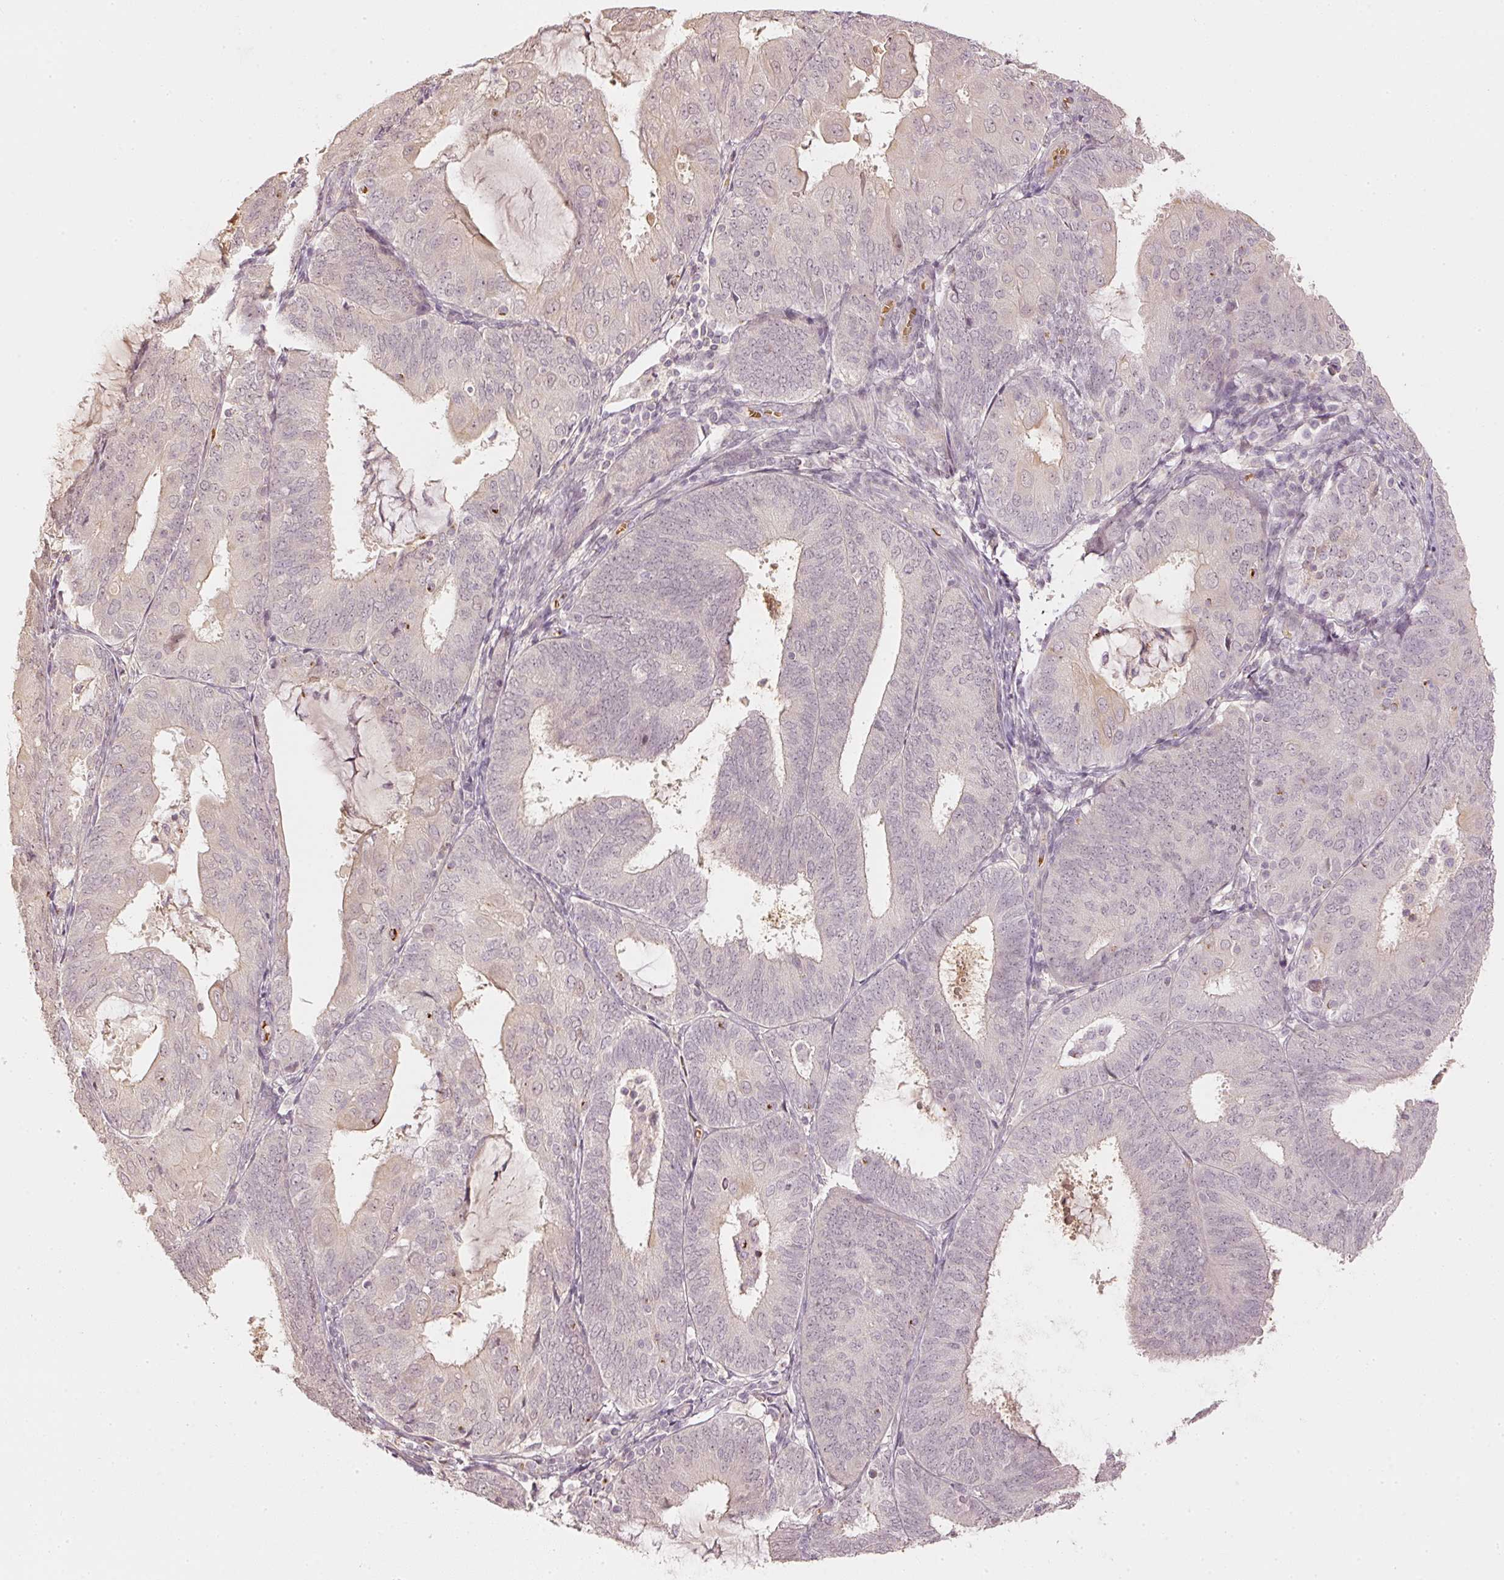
{"staining": {"intensity": "weak", "quantity": "<25%", "location": "cytoplasmic/membranous"}, "tissue": "endometrial cancer", "cell_type": "Tumor cells", "image_type": "cancer", "snomed": [{"axis": "morphology", "description": "Adenocarcinoma, NOS"}, {"axis": "topography", "description": "Endometrium"}], "caption": "Immunohistochemistry photomicrograph of neoplastic tissue: adenocarcinoma (endometrial) stained with DAB (3,3'-diaminobenzidine) displays no significant protein staining in tumor cells.", "gene": "GZMA", "patient": {"sex": "female", "age": 81}}